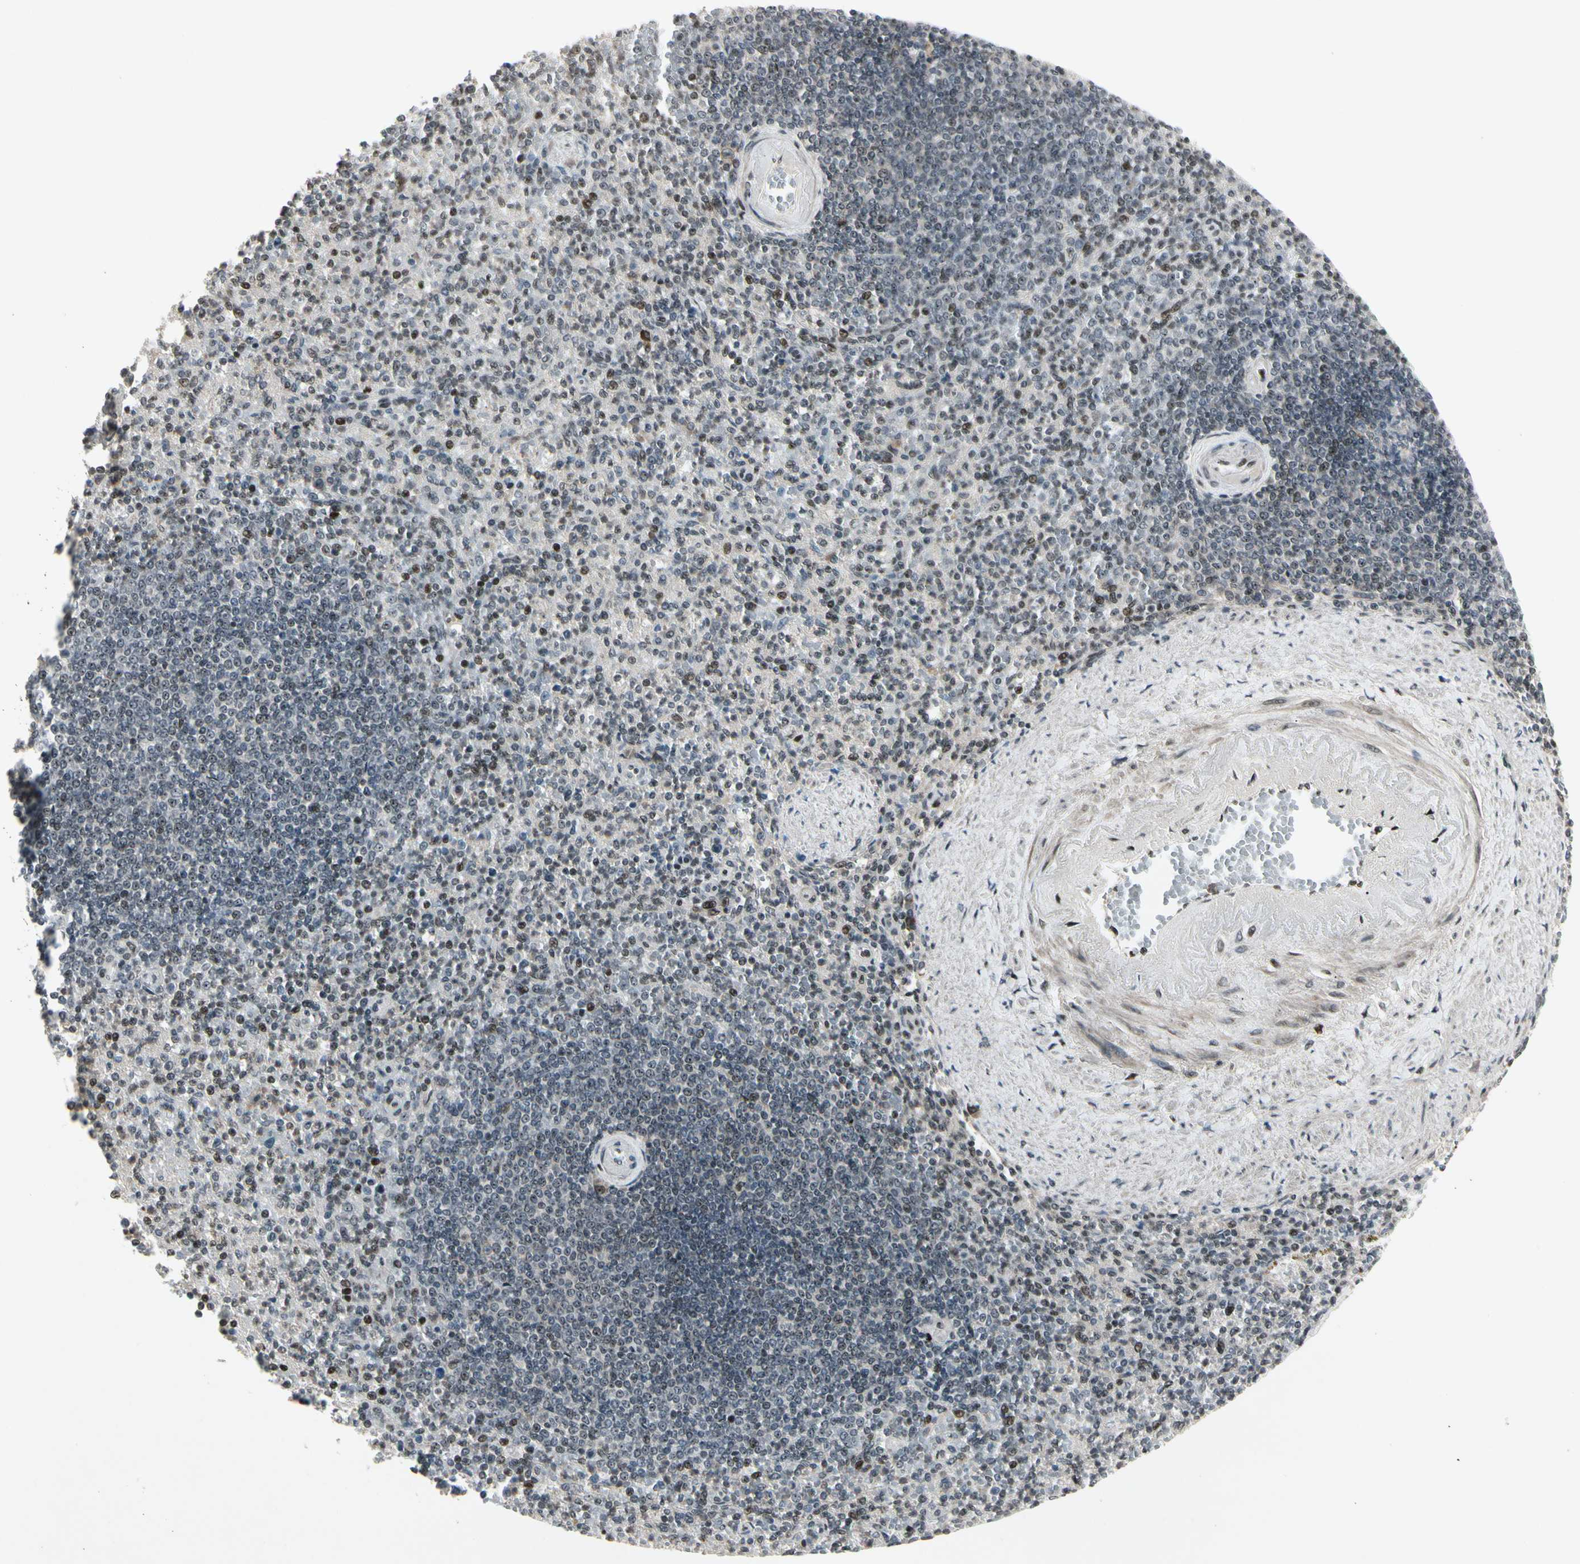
{"staining": {"intensity": "moderate", "quantity": "<25%", "location": "nuclear"}, "tissue": "spleen", "cell_type": "Cells in red pulp", "image_type": "normal", "snomed": [{"axis": "morphology", "description": "Normal tissue, NOS"}, {"axis": "topography", "description": "Spleen"}], "caption": "High-magnification brightfield microscopy of unremarkable spleen stained with DAB (3,3'-diaminobenzidine) (brown) and counterstained with hematoxylin (blue). cells in red pulp exhibit moderate nuclear expression is identified in about<25% of cells. Using DAB (brown) and hematoxylin (blue) stains, captured at high magnification using brightfield microscopy.", "gene": "FOXJ2", "patient": {"sex": "female", "age": 74}}